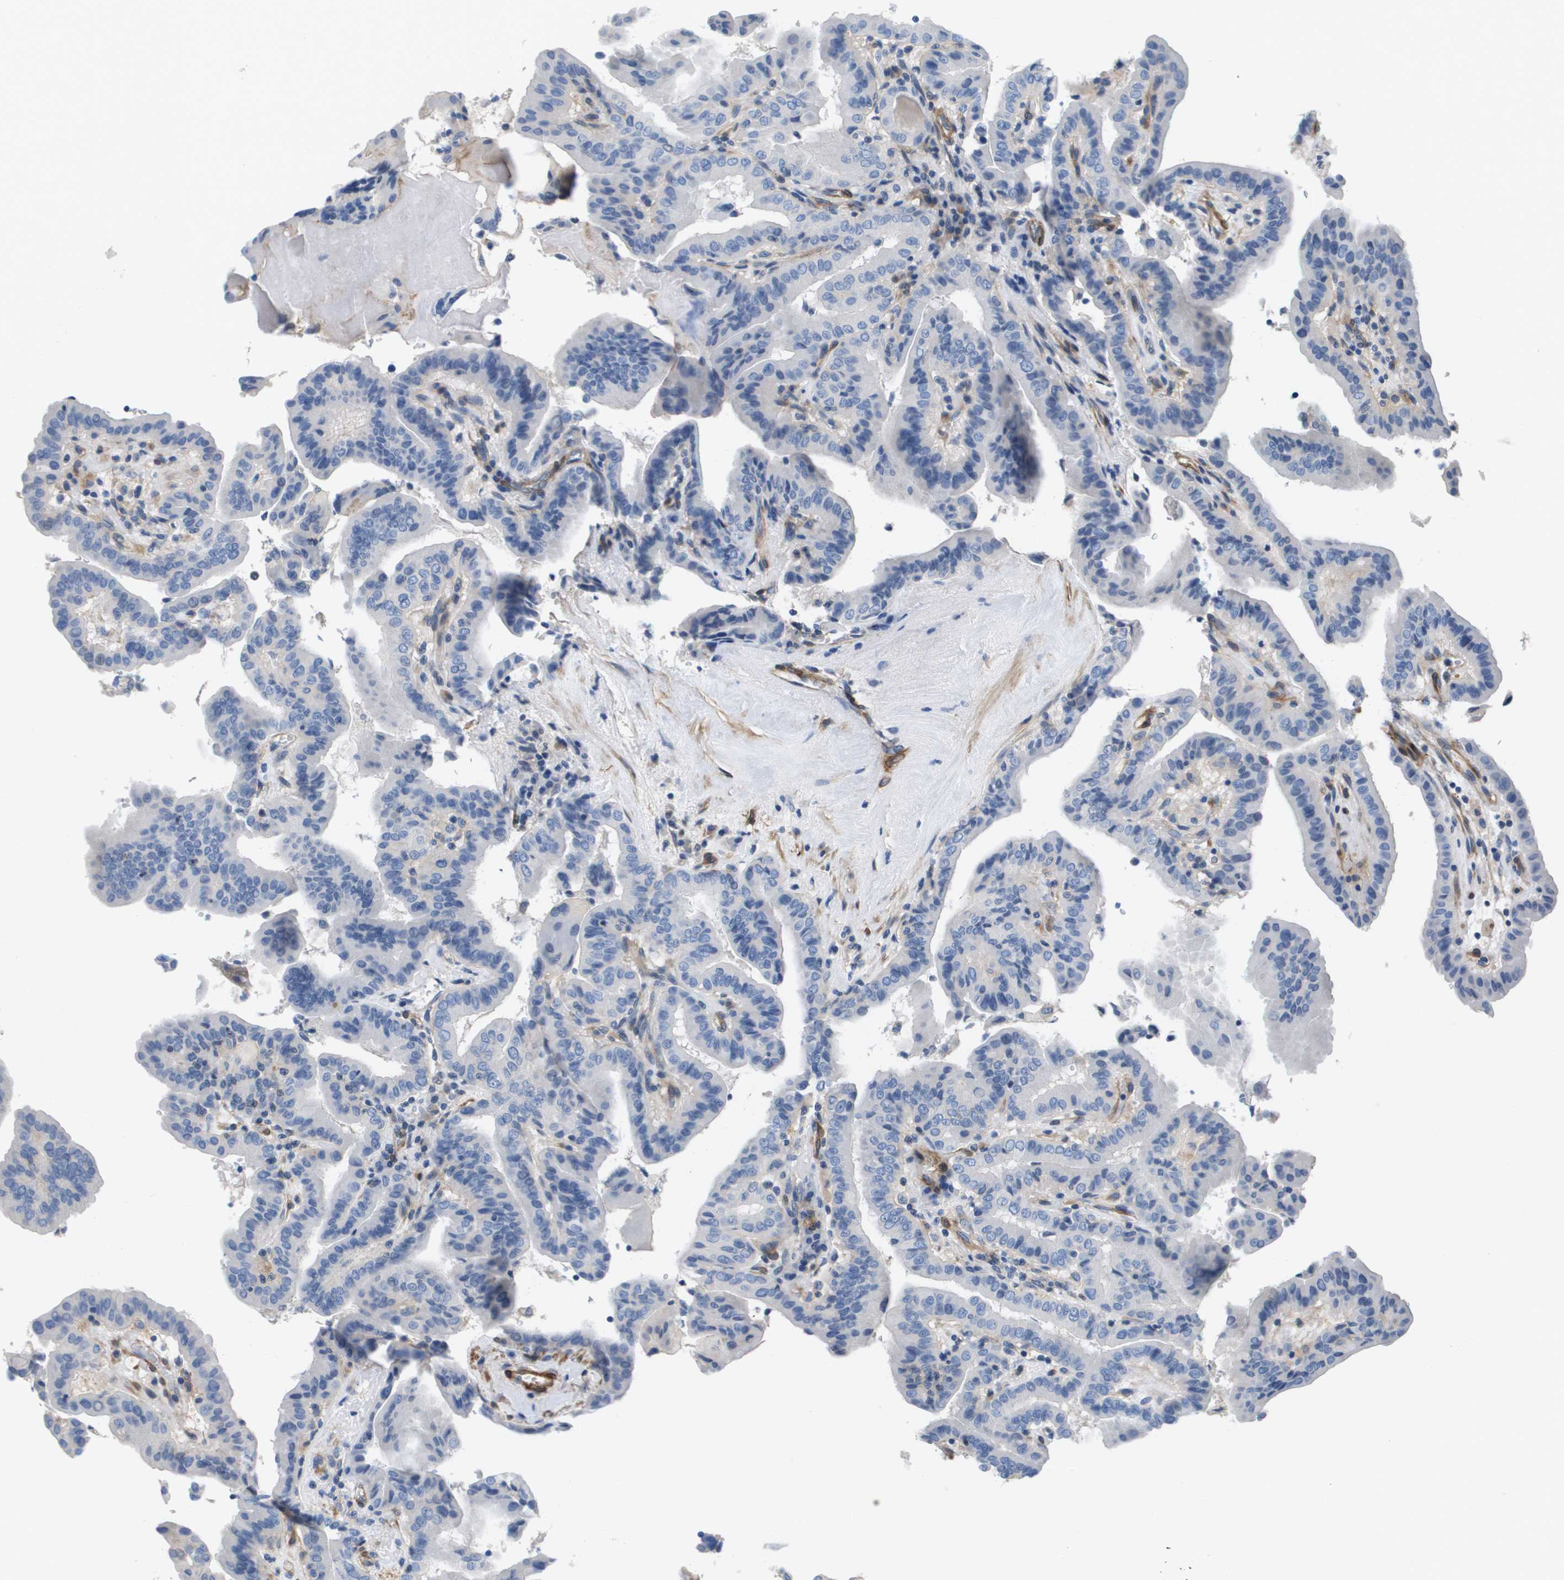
{"staining": {"intensity": "negative", "quantity": "none", "location": "none"}, "tissue": "thyroid cancer", "cell_type": "Tumor cells", "image_type": "cancer", "snomed": [{"axis": "morphology", "description": "Papillary adenocarcinoma, NOS"}, {"axis": "topography", "description": "Thyroid gland"}], "caption": "The immunohistochemistry (IHC) image has no significant staining in tumor cells of thyroid papillary adenocarcinoma tissue.", "gene": "LPP", "patient": {"sex": "male", "age": 33}}